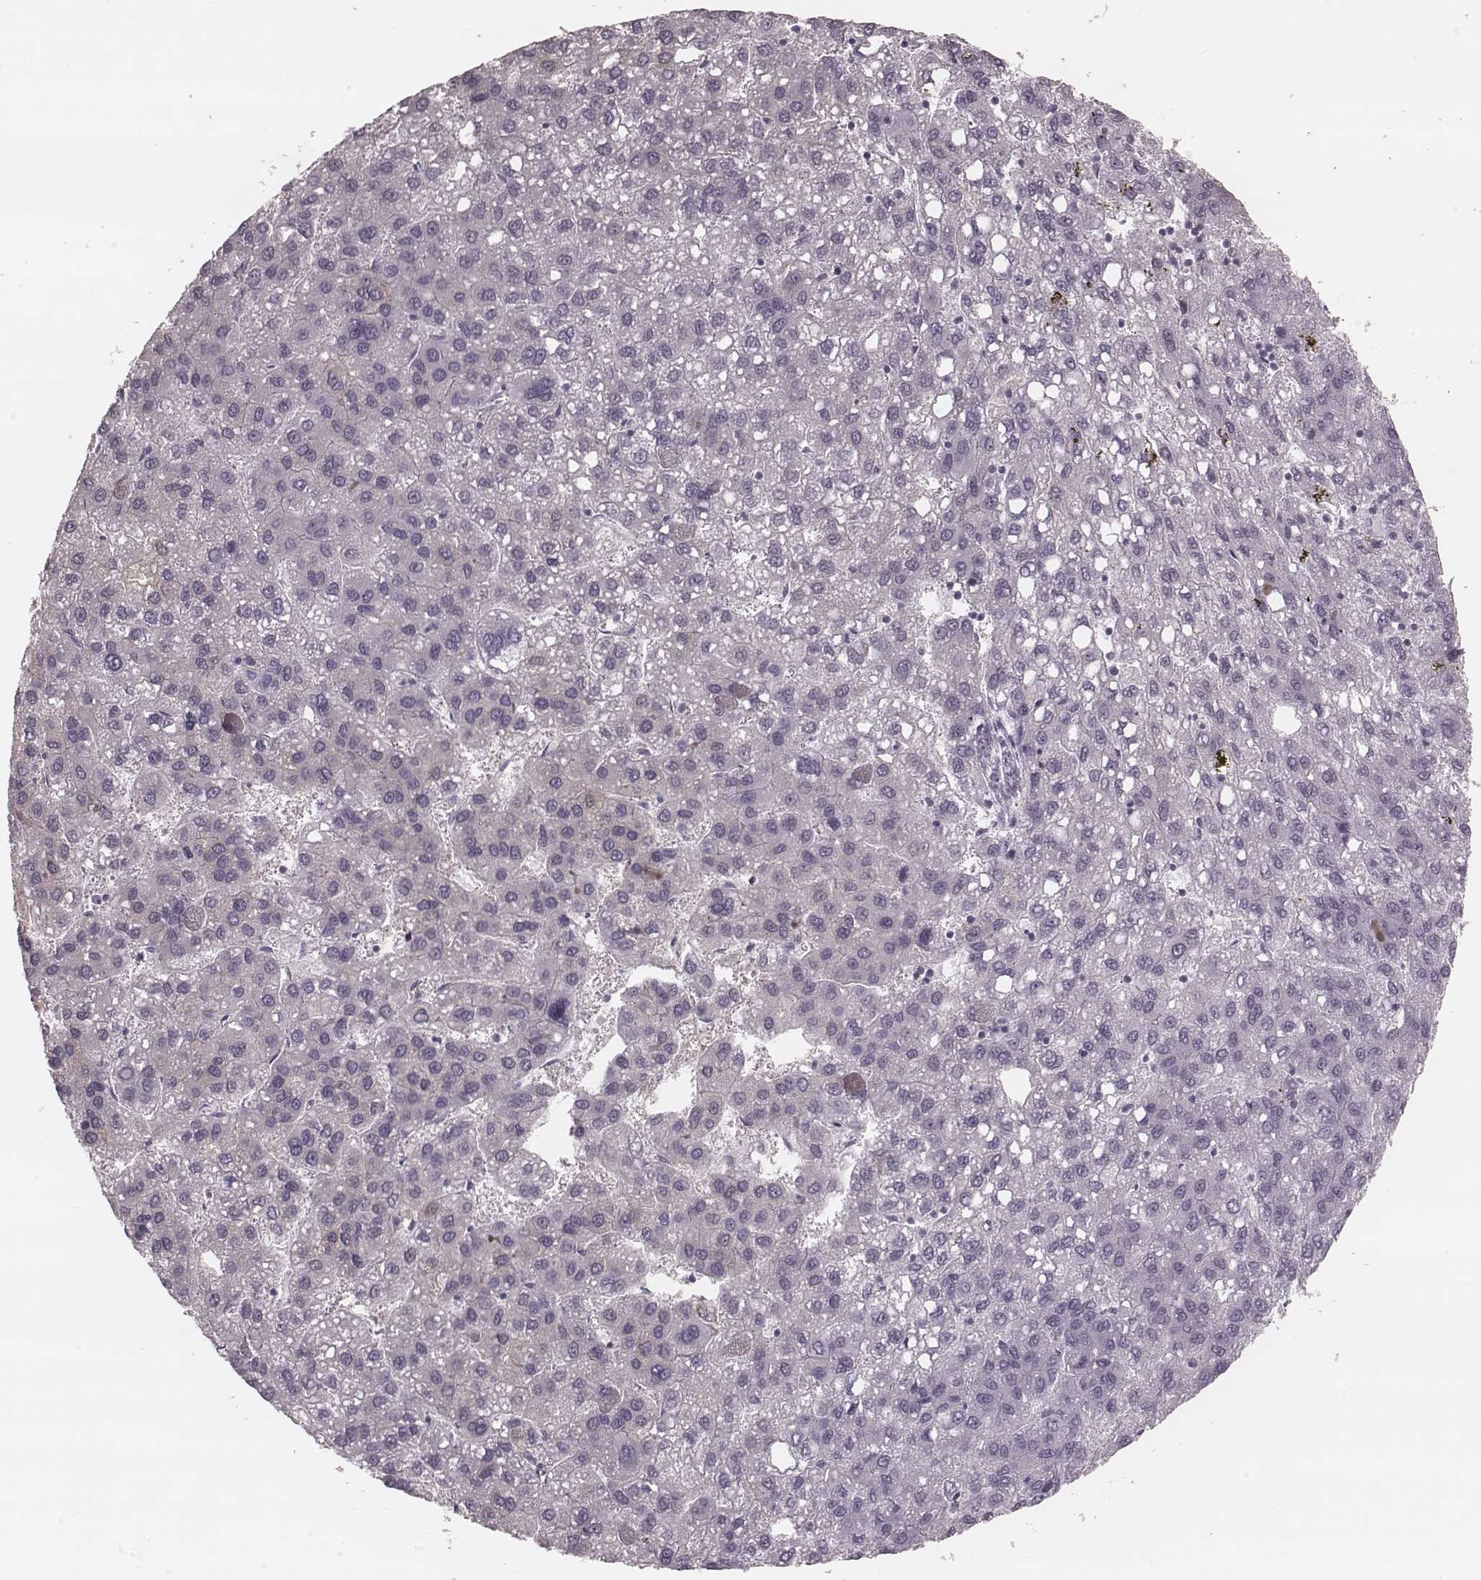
{"staining": {"intensity": "negative", "quantity": "none", "location": "none"}, "tissue": "liver cancer", "cell_type": "Tumor cells", "image_type": "cancer", "snomed": [{"axis": "morphology", "description": "Carcinoma, Hepatocellular, NOS"}, {"axis": "topography", "description": "Liver"}], "caption": "The immunohistochemistry (IHC) histopathology image has no significant staining in tumor cells of liver hepatocellular carcinoma tissue.", "gene": "KRT74", "patient": {"sex": "female", "age": 82}}